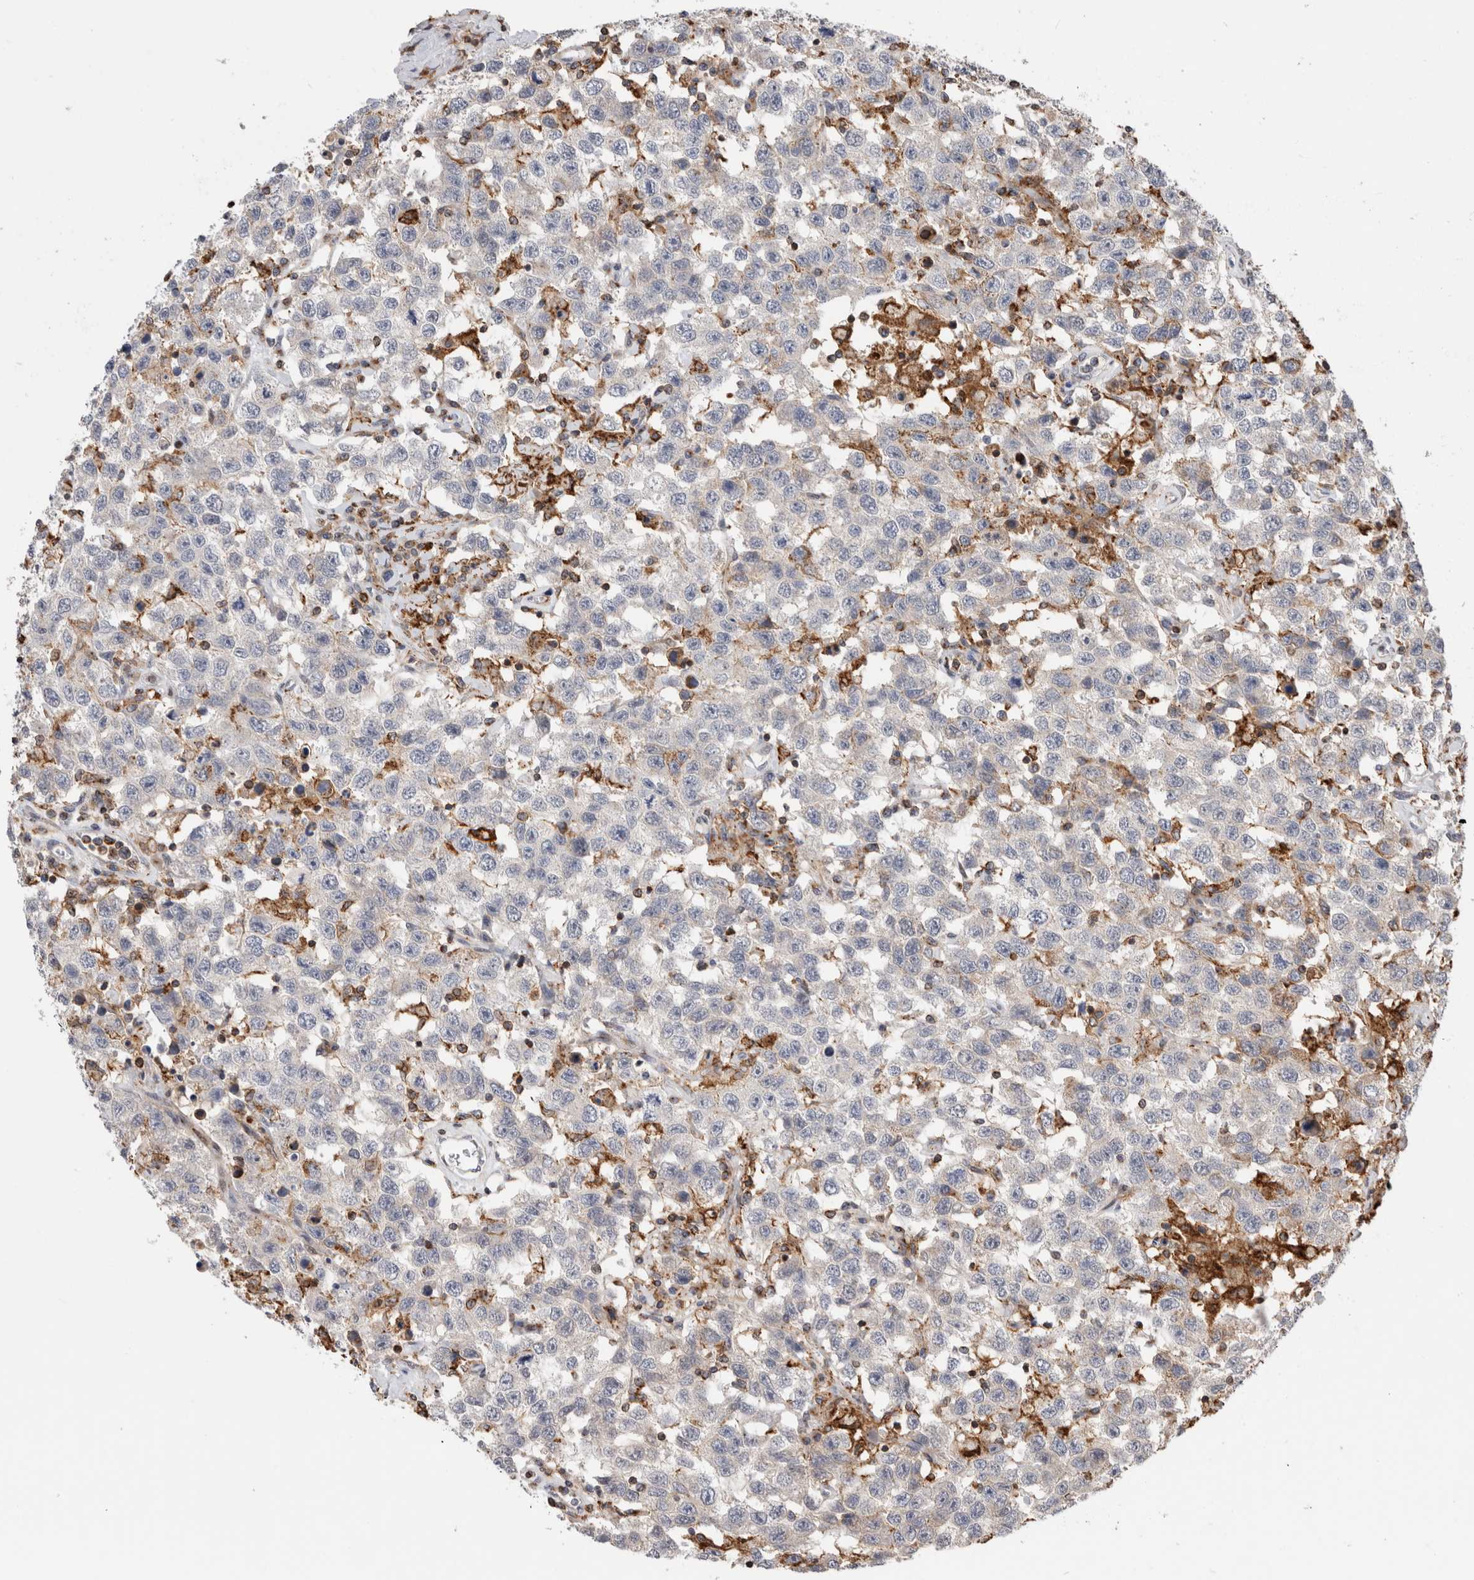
{"staining": {"intensity": "negative", "quantity": "none", "location": "none"}, "tissue": "testis cancer", "cell_type": "Tumor cells", "image_type": "cancer", "snomed": [{"axis": "morphology", "description": "Seminoma, NOS"}, {"axis": "topography", "description": "Testis"}], "caption": "A high-resolution photomicrograph shows IHC staining of testis seminoma, which exhibits no significant expression in tumor cells.", "gene": "CCDC88B", "patient": {"sex": "male", "age": 41}}